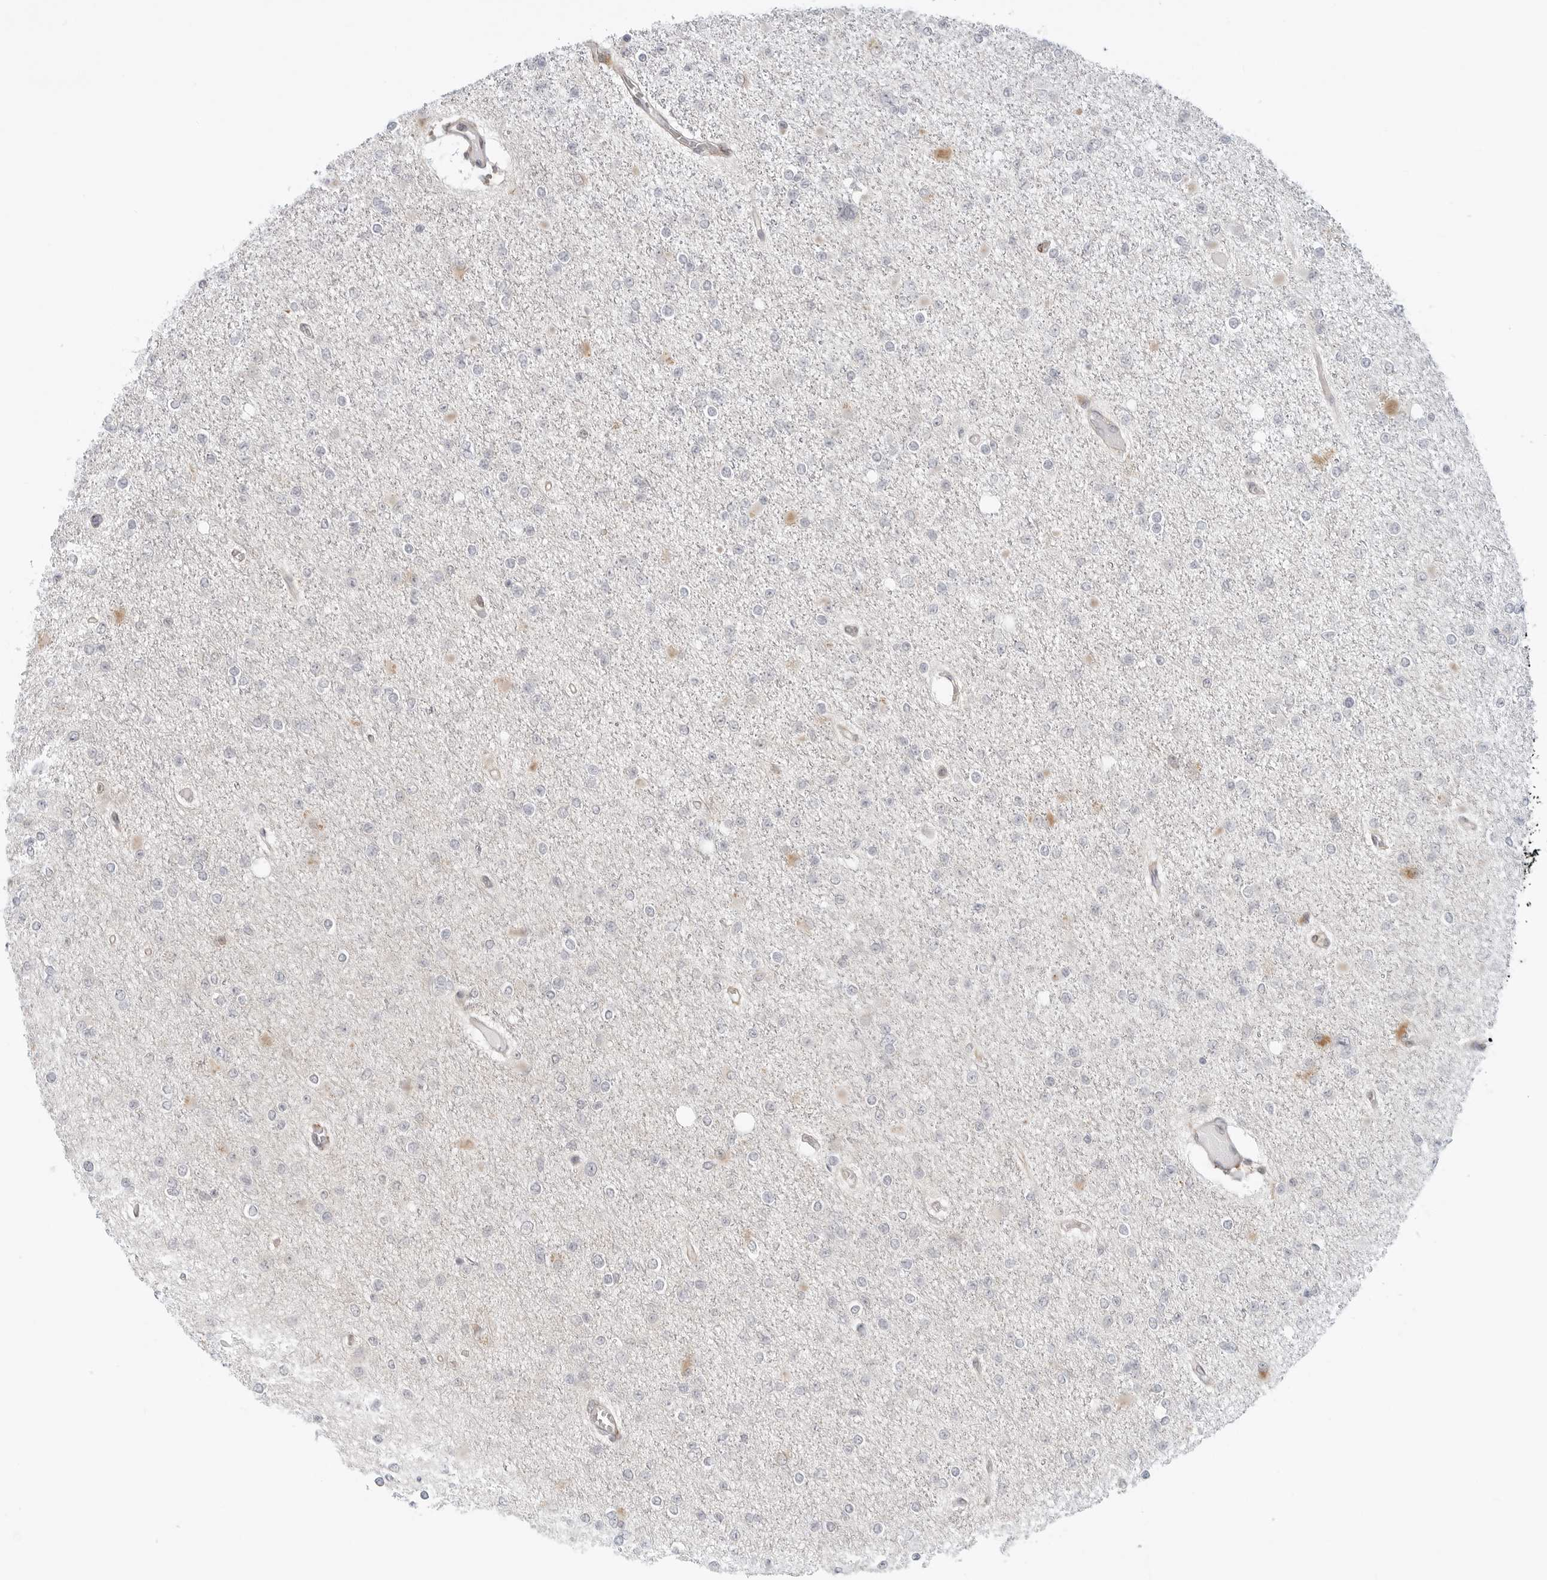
{"staining": {"intensity": "negative", "quantity": "none", "location": "none"}, "tissue": "glioma", "cell_type": "Tumor cells", "image_type": "cancer", "snomed": [{"axis": "morphology", "description": "Glioma, malignant, Low grade"}, {"axis": "topography", "description": "Brain"}], "caption": "Immunohistochemistry (IHC) histopathology image of neoplastic tissue: human glioma stained with DAB exhibits no significant protein expression in tumor cells. The staining was performed using DAB to visualize the protein expression in brown, while the nuclei were stained in blue with hematoxylin (Magnification: 20x).", "gene": "C1QTNF1", "patient": {"sex": "female", "age": 22}}